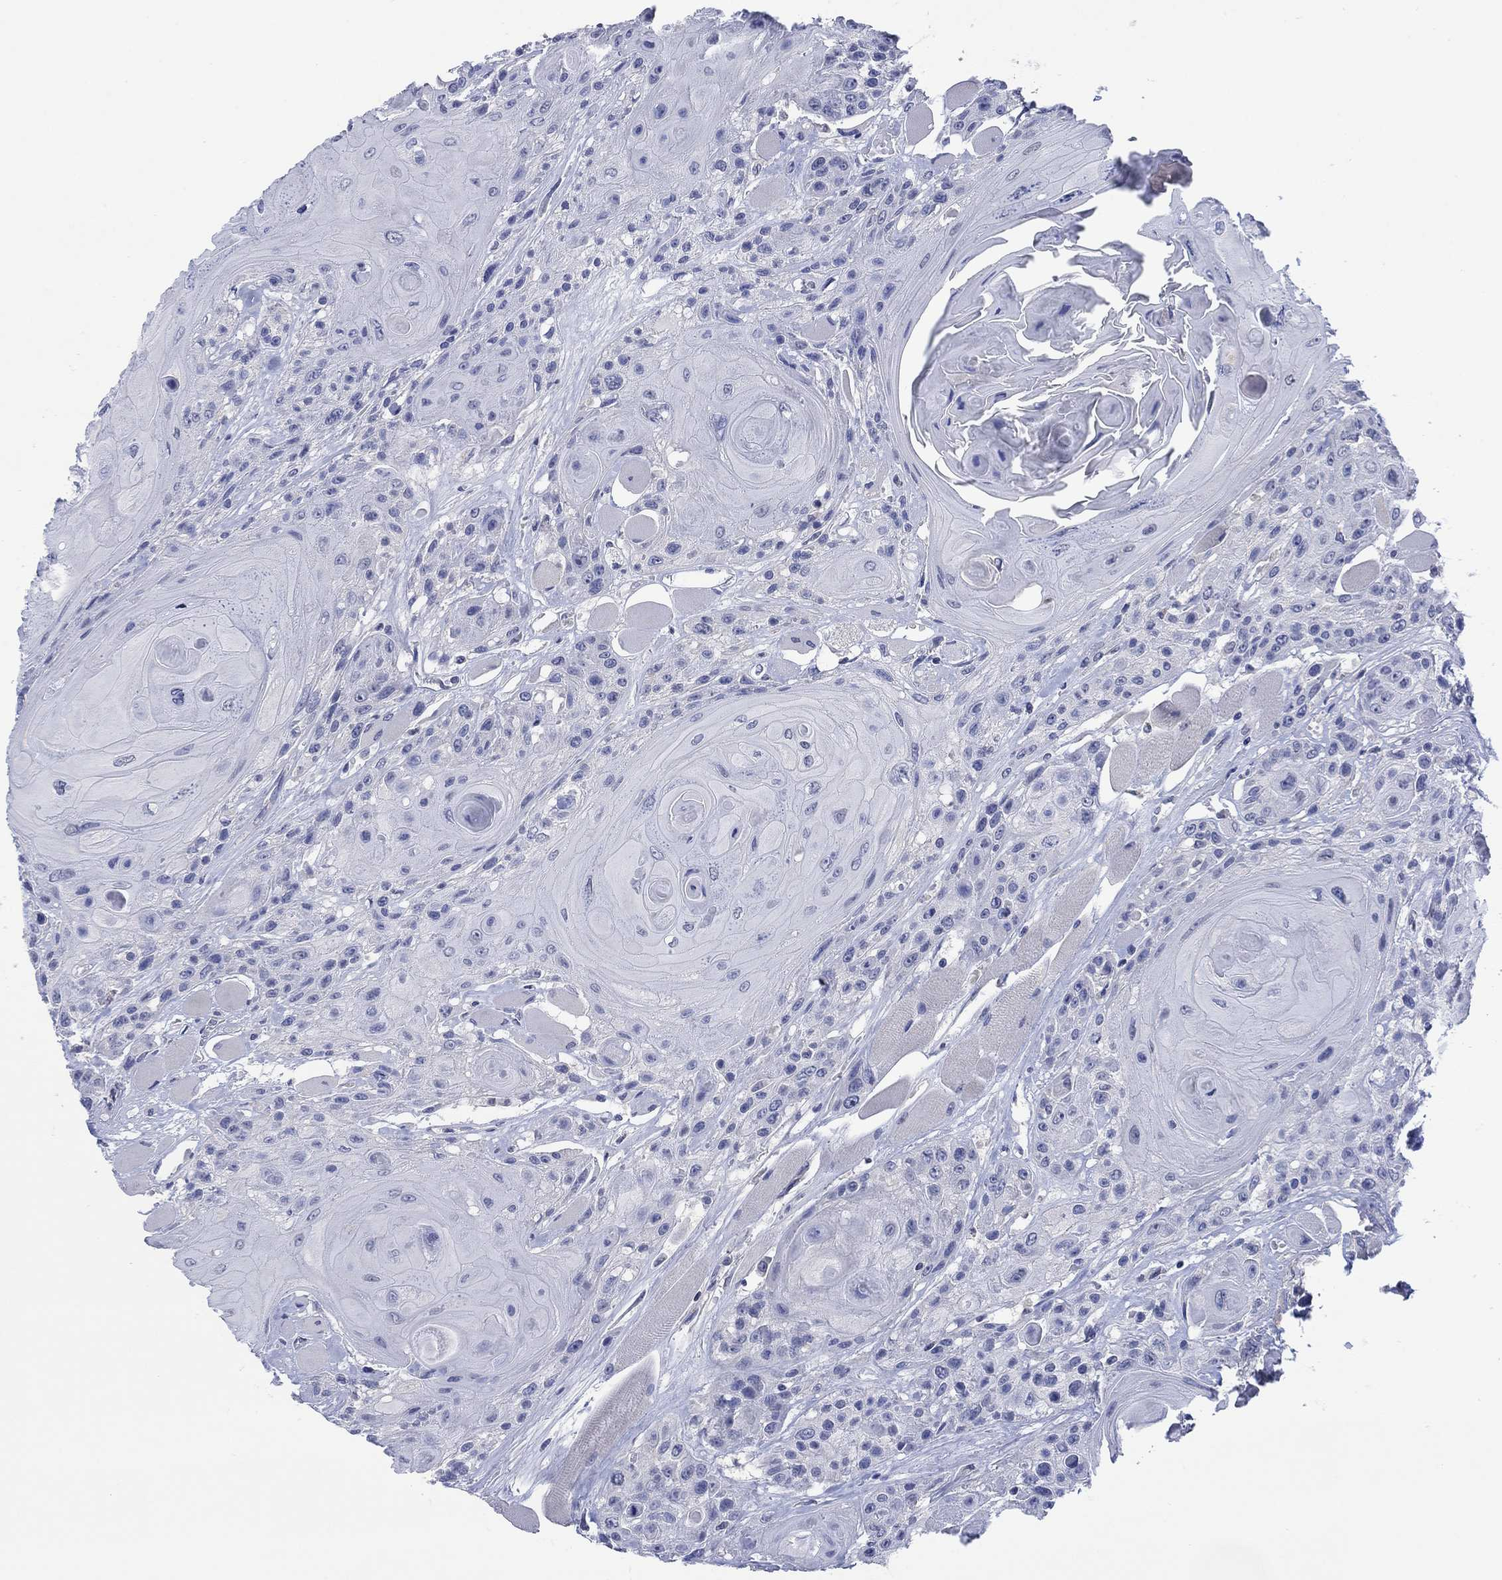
{"staining": {"intensity": "negative", "quantity": "none", "location": "none"}, "tissue": "head and neck cancer", "cell_type": "Tumor cells", "image_type": "cancer", "snomed": [{"axis": "morphology", "description": "Squamous cell carcinoma, NOS"}, {"axis": "topography", "description": "Head-Neck"}], "caption": "Tumor cells are negative for protein expression in human squamous cell carcinoma (head and neck).", "gene": "FER1L6", "patient": {"sex": "female", "age": 59}}